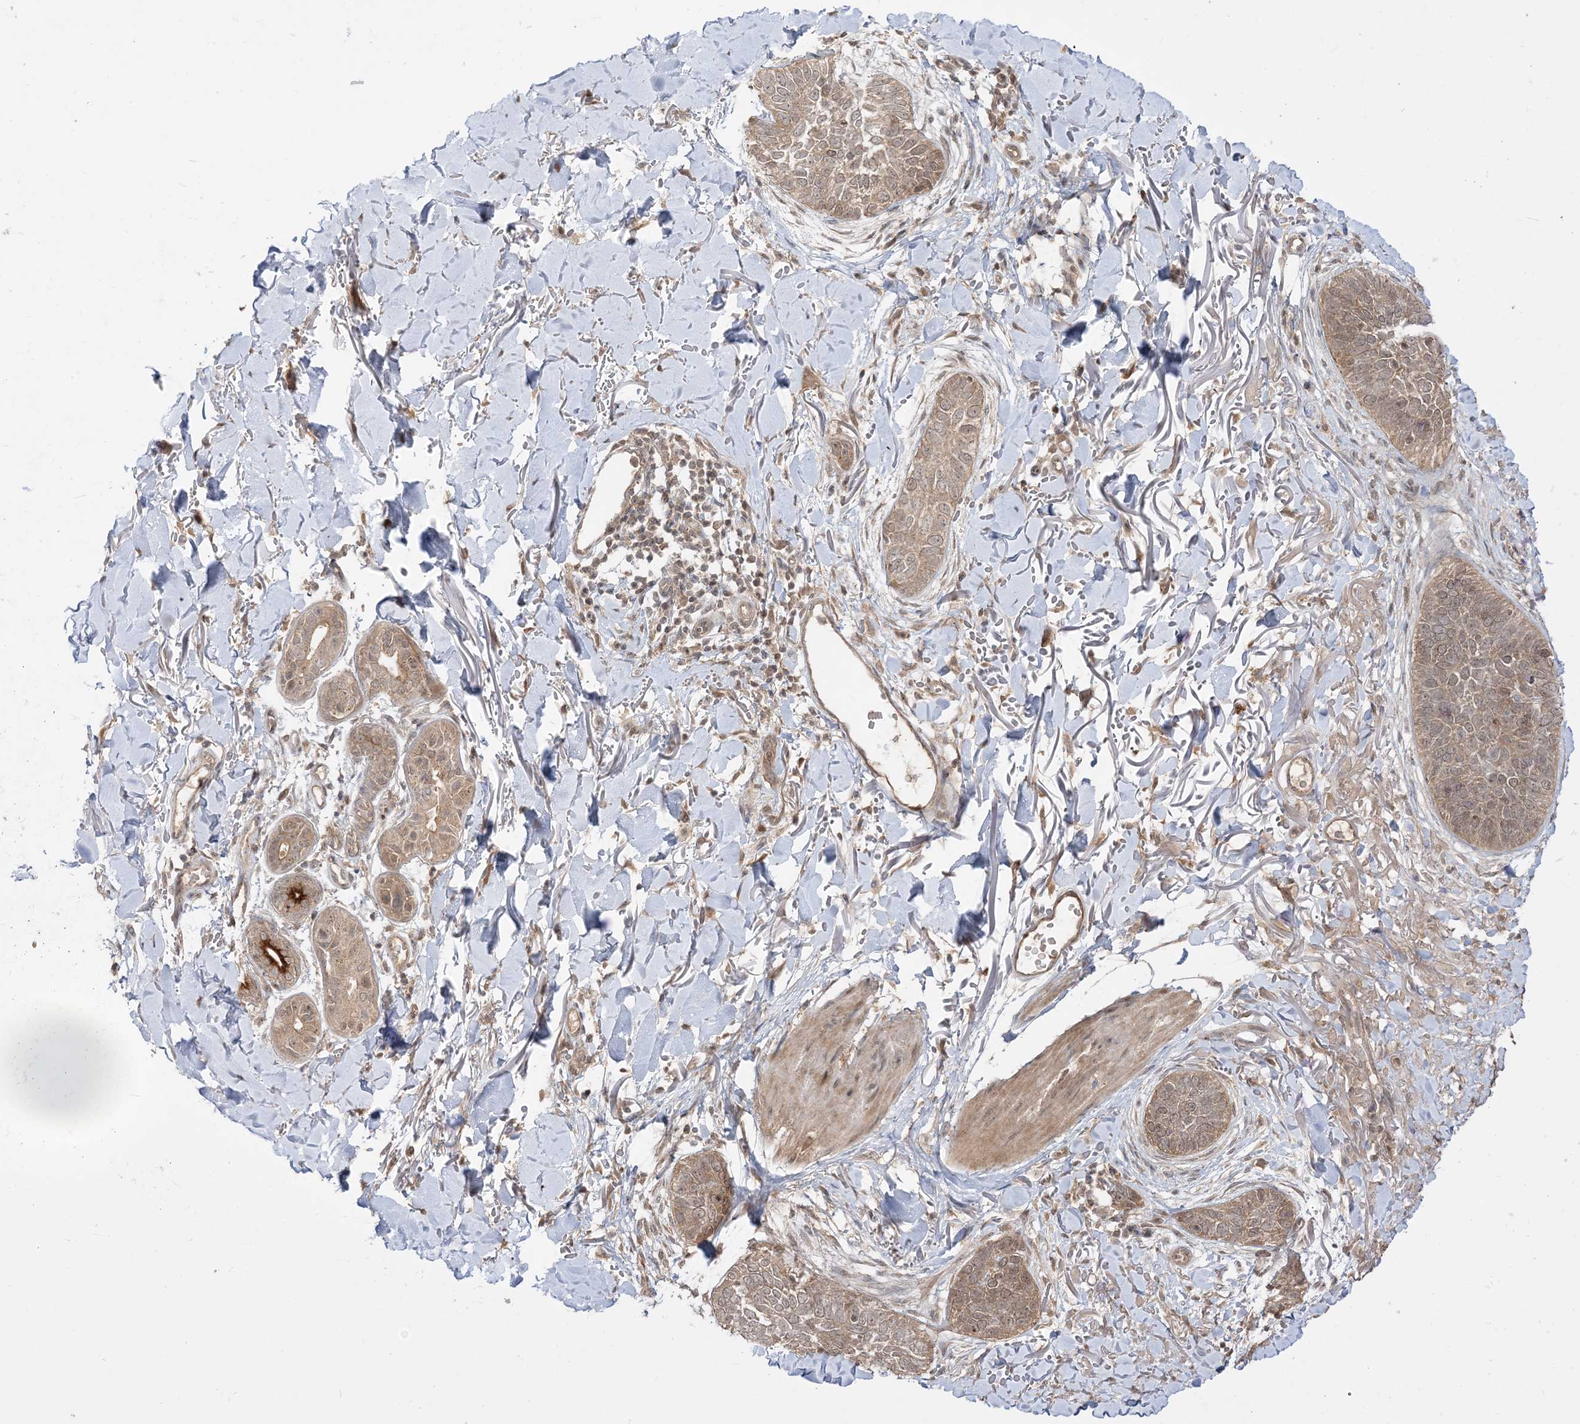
{"staining": {"intensity": "weak", "quantity": ">75%", "location": "cytoplasmic/membranous"}, "tissue": "skin cancer", "cell_type": "Tumor cells", "image_type": "cancer", "snomed": [{"axis": "morphology", "description": "Basal cell carcinoma"}, {"axis": "topography", "description": "Skin"}], "caption": "Tumor cells demonstrate weak cytoplasmic/membranous positivity in about >75% of cells in skin cancer (basal cell carcinoma). The protein is stained brown, and the nuclei are stained in blue (DAB IHC with brightfield microscopy, high magnification).", "gene": "TBCC", "patient": {"sex": "male", "age": 85}}